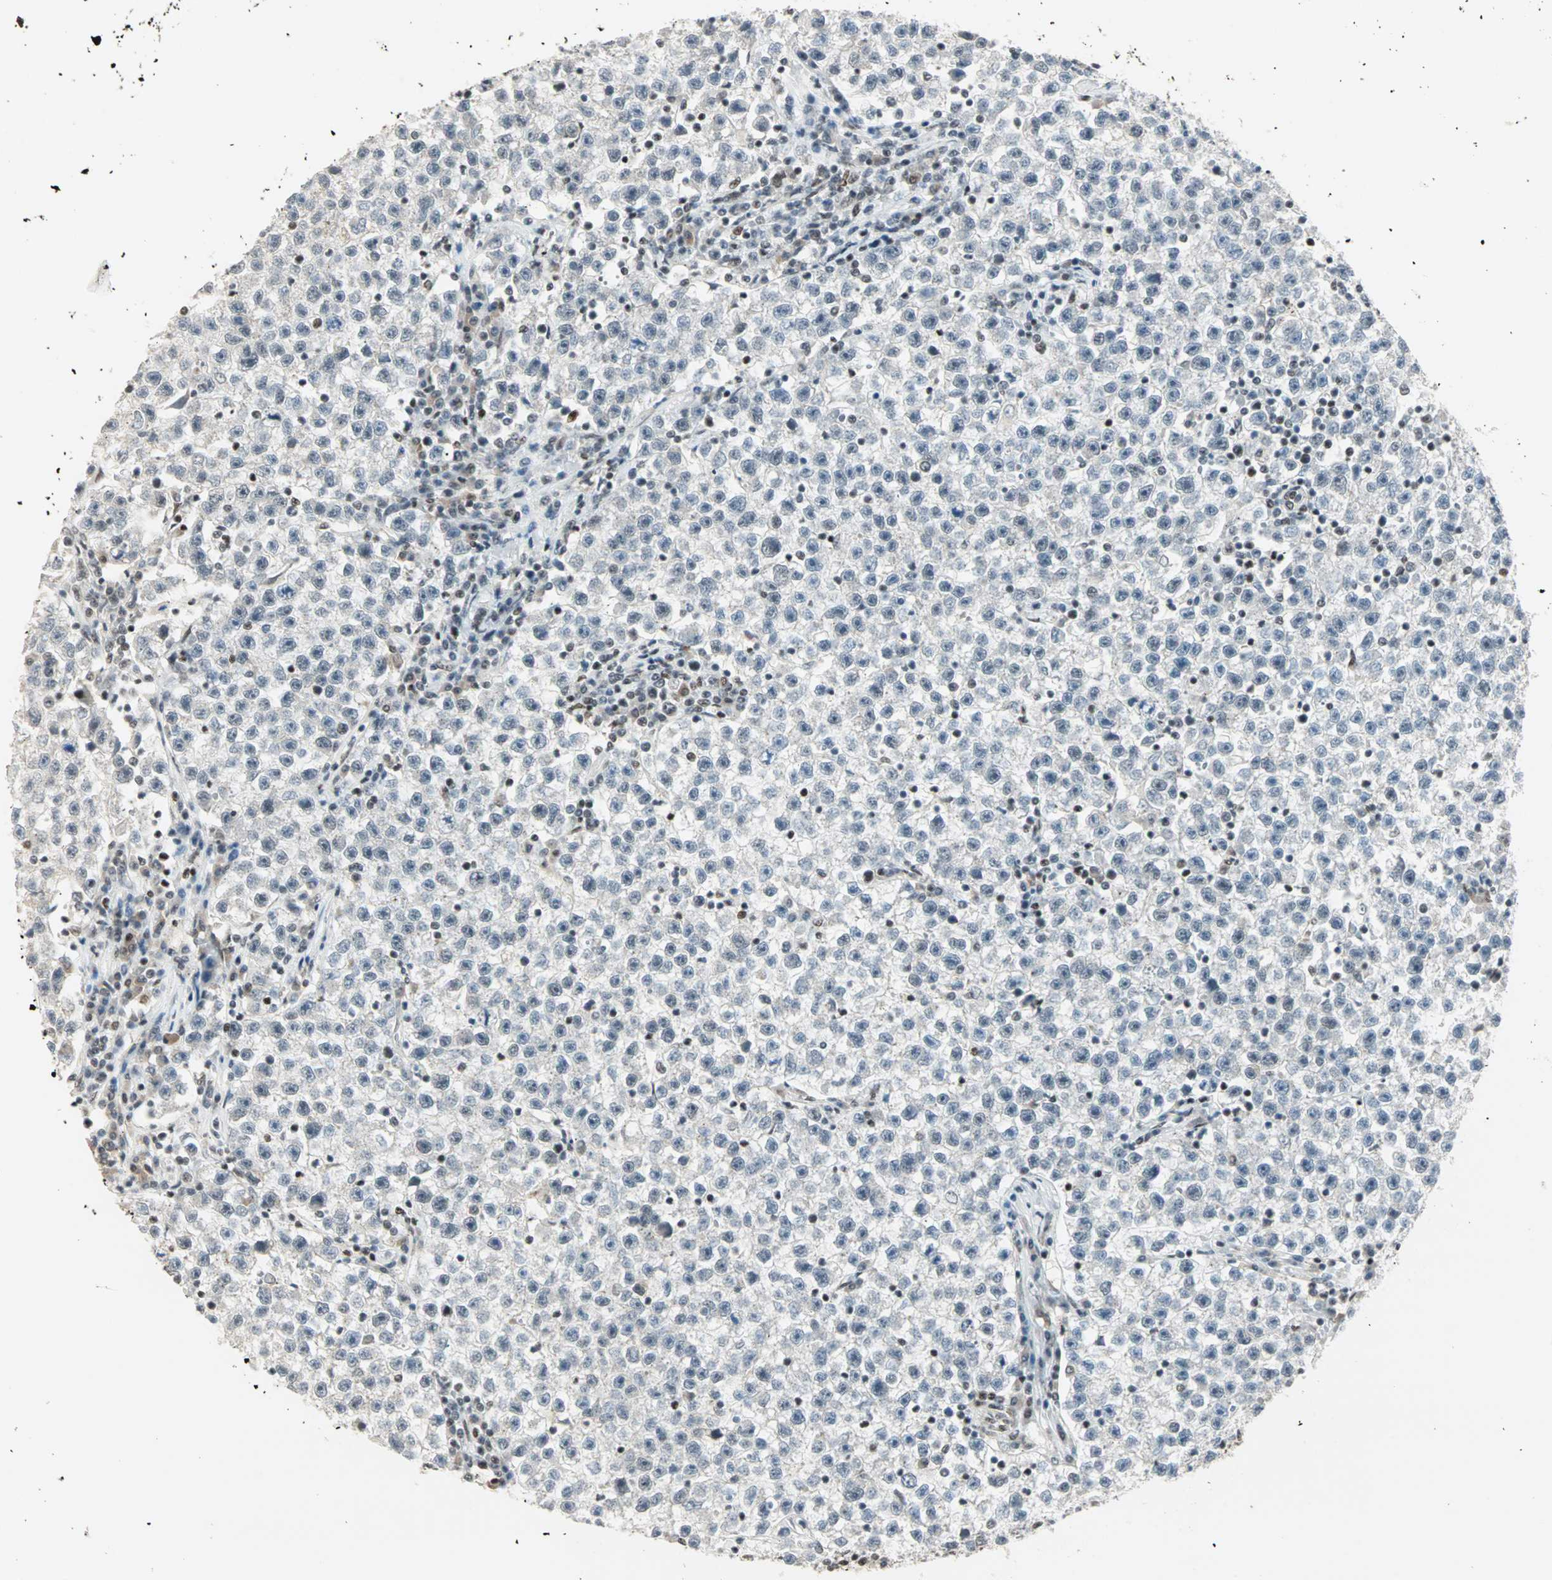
{"staining": {"intensity": "negative", "quantity": "none", "location": "none"}, "tissue": "testis cancer", "cell_type": "Tumor cells", "image_type": "cancer", "snomed": [{"axis": "morphology", "description": "Seminoma, NOS"}, {"axis": "topography", "description": "Testis"}], "caption": "DAB immunohistochemical staining of human testis cancer demonstrates no significant expression in tumor cells.", "gene": "BLM", "patient": {"sex": "male", "age": 22}}